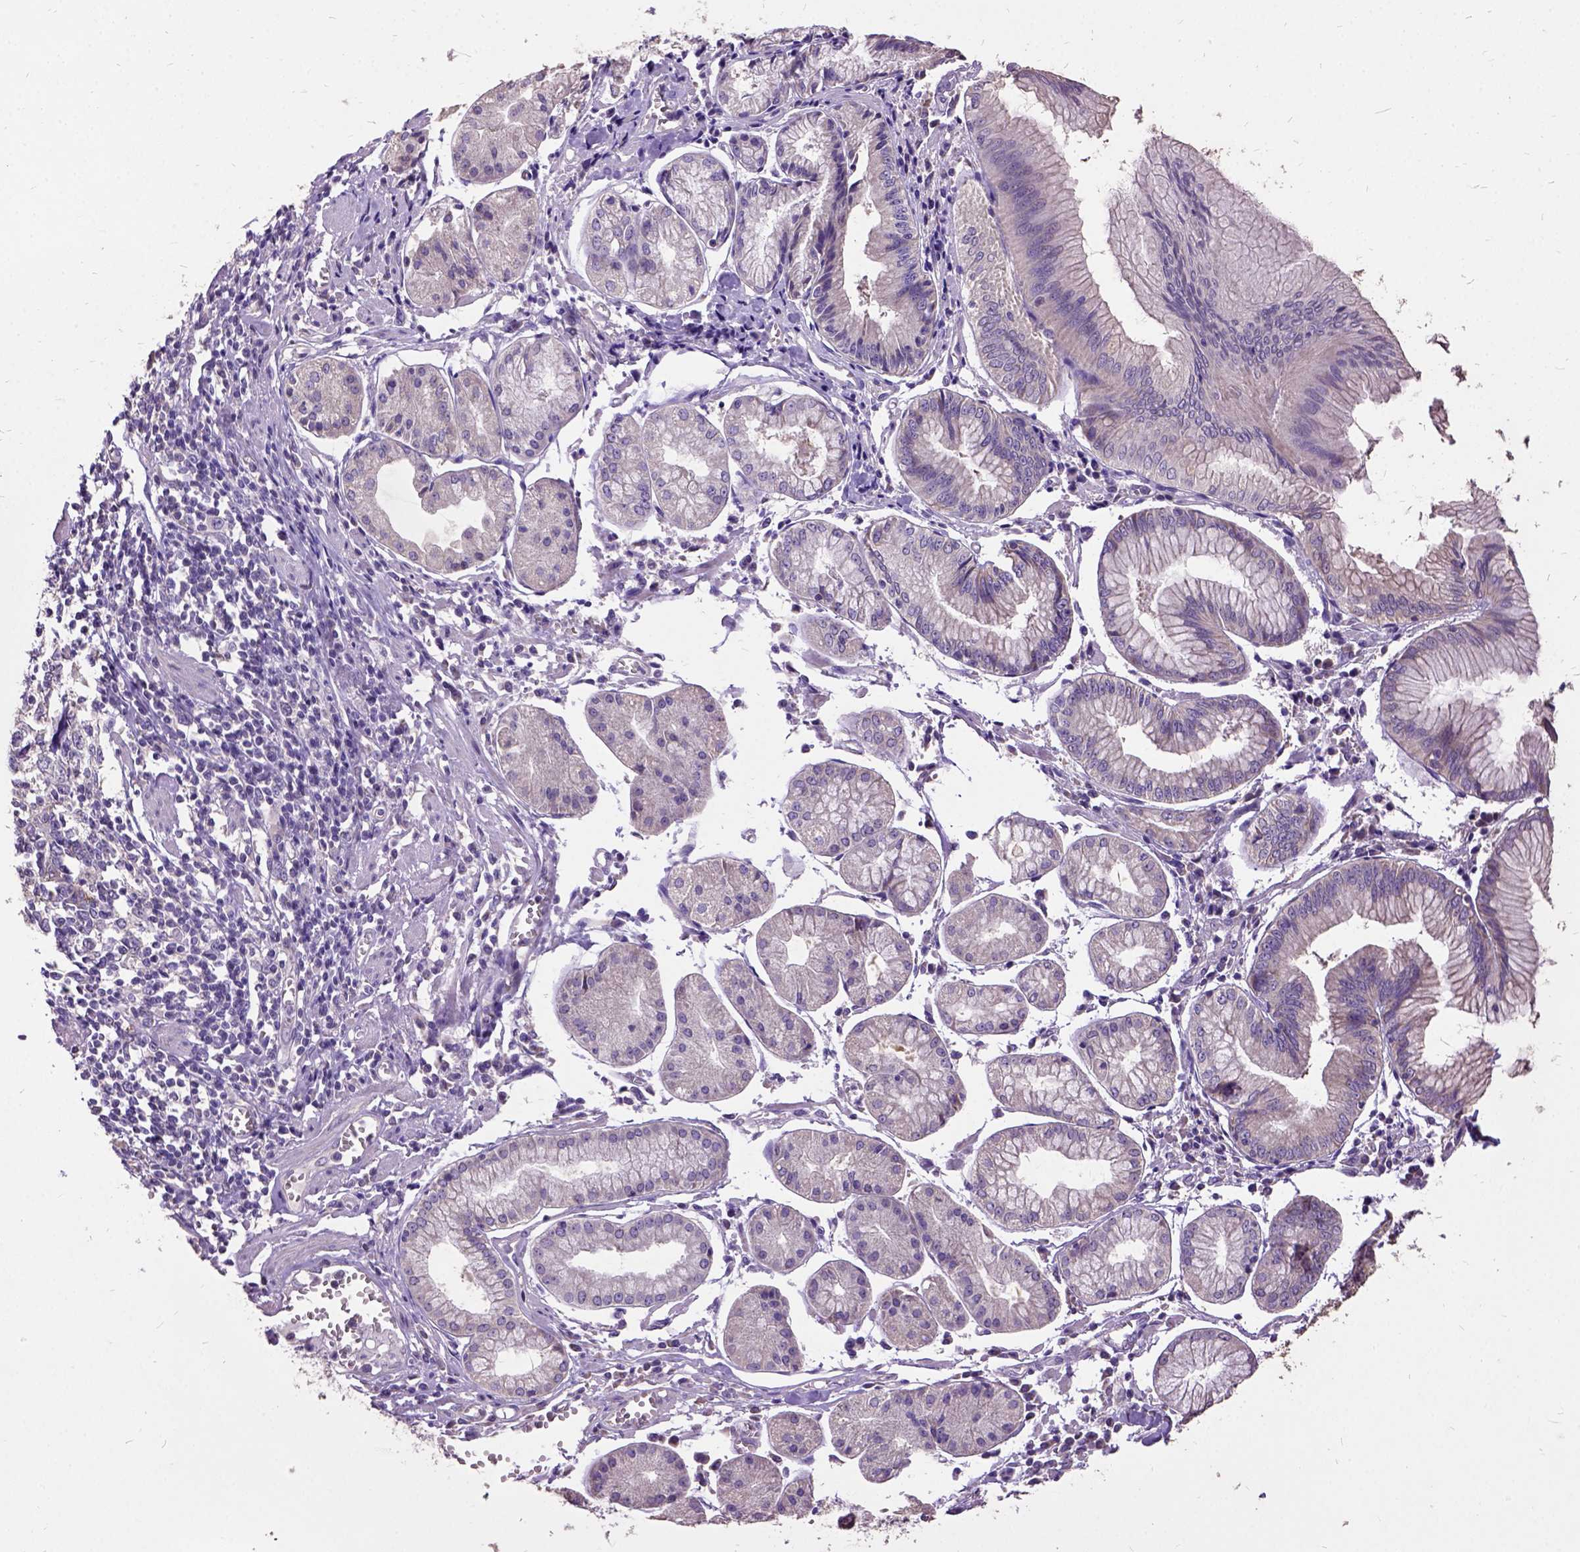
{"staining": {"intensity": "negative", "quantity": "none", "location": "none"}, "tissue": "stomach cancer", "cell_type": "Tumor cells", "image_type": "cancer", "snomed": [{"axis": "morphology", "description": "Adenocarcinoma, NOS"}, {"axis": "topography", "description": "Stomach, upper"}], "caption": "DAB immunohistochemical staining of human stomach cancer (adenocarcinoma) reveals no significant staining in tumor cells. (IHC, brightfield microscopy, high magnification).", "gene": "DQX1", "patient": {"sex": "male", "age": 81}}